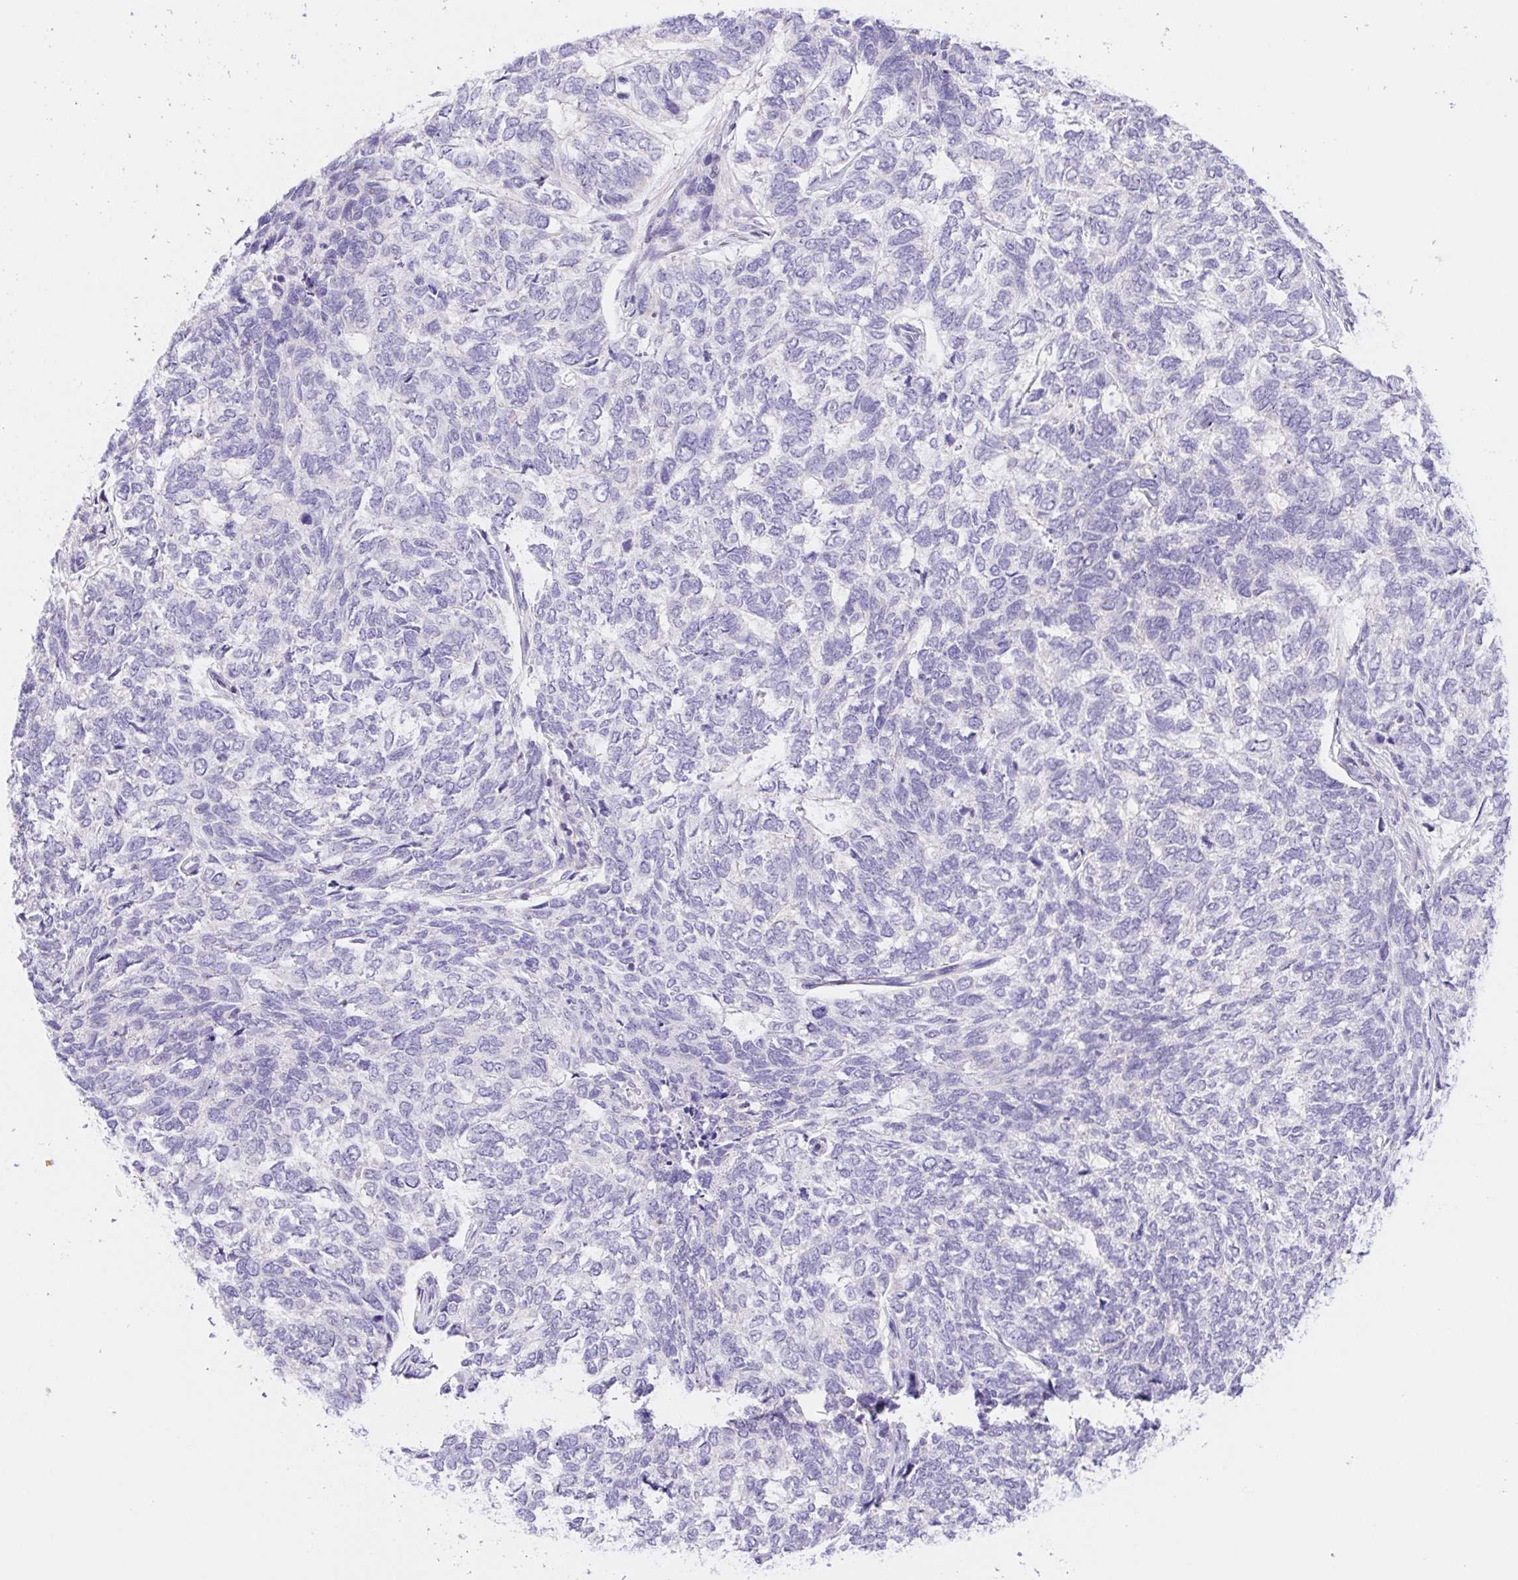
{"staining": {"intensity": "negative", "quantity": "none", "location": "none"}, "tissue": "skin cancer", "cell_type": "Tumor cells", "image_type": "cancer", "snomed": [{"axis": "morphology", "description": "Basal cell carcinoma"}, {"axis": "topography", "description": "Skin"}], "caption": "A high-resolution micrograph shows IHC staining of skin cancer (basal cell carcinoma), which displays no significant positivity in tumor cells.", "gene": "FKBP6", "patient": {"sex": "female", "age": 65}}